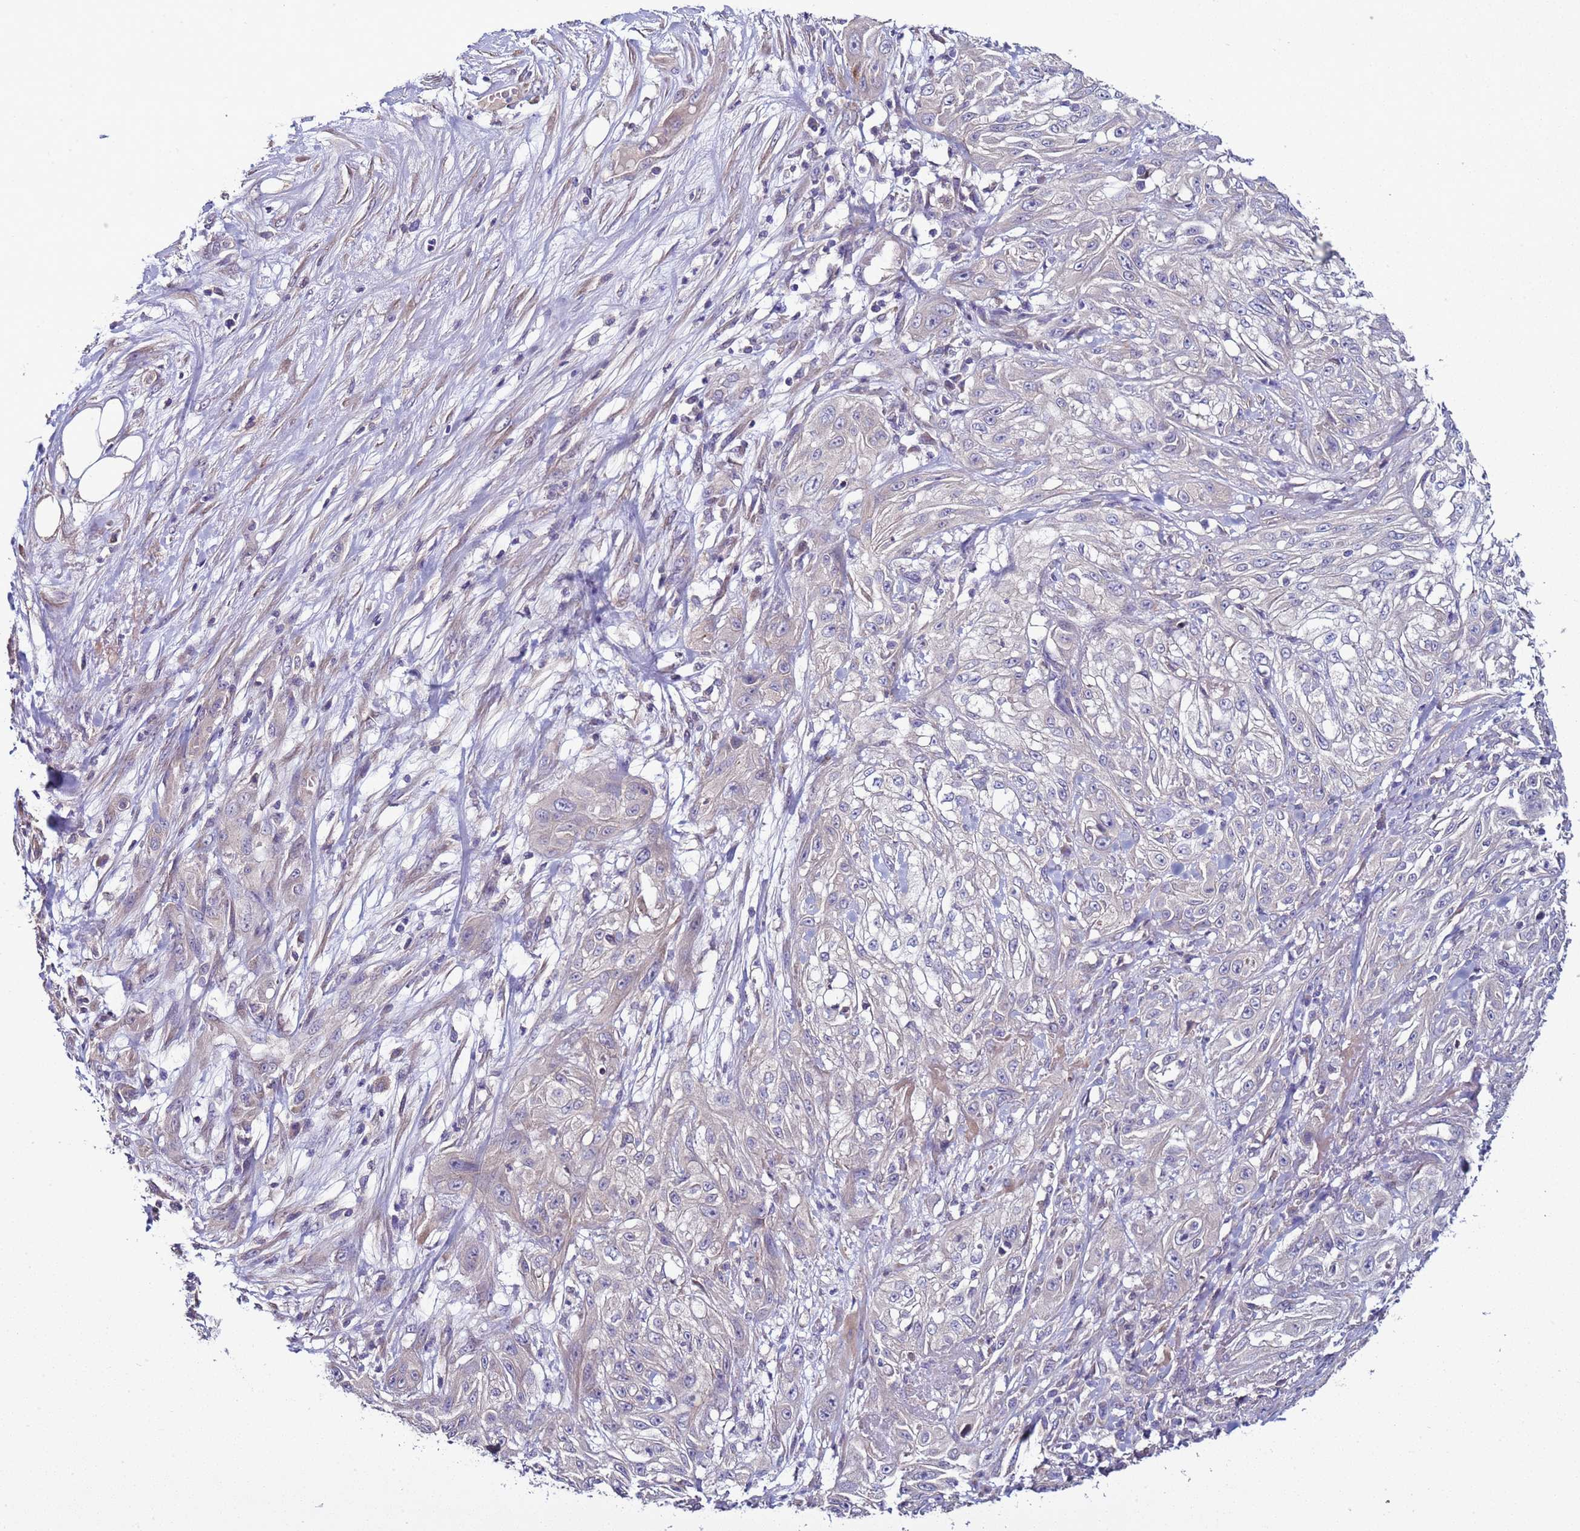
{"staining": {"intensity": "negative", "quantity": "none", "location": "none"}, "tissue": "skin cancer", "cell_type": "Tumor cells", "image_type": "cancer", "snomed": [{"axis": "morphology", "description": "Squamous cell carcinoma, NOS"}, {"axis": "morphology", "description": "Squamous cell carcinoma, metastatic, NOS"}, {"axis": "topography", "description": "Skin"}, {"axis": "topography", "description": "Lymph node"}], "caption": "Immunohistochemical staining of skin squamous cell carcinoma demonstrates no significant expression in tumor cells.", "gene": "RABL2B", "patient": {"sex": "male", "age": 75}}